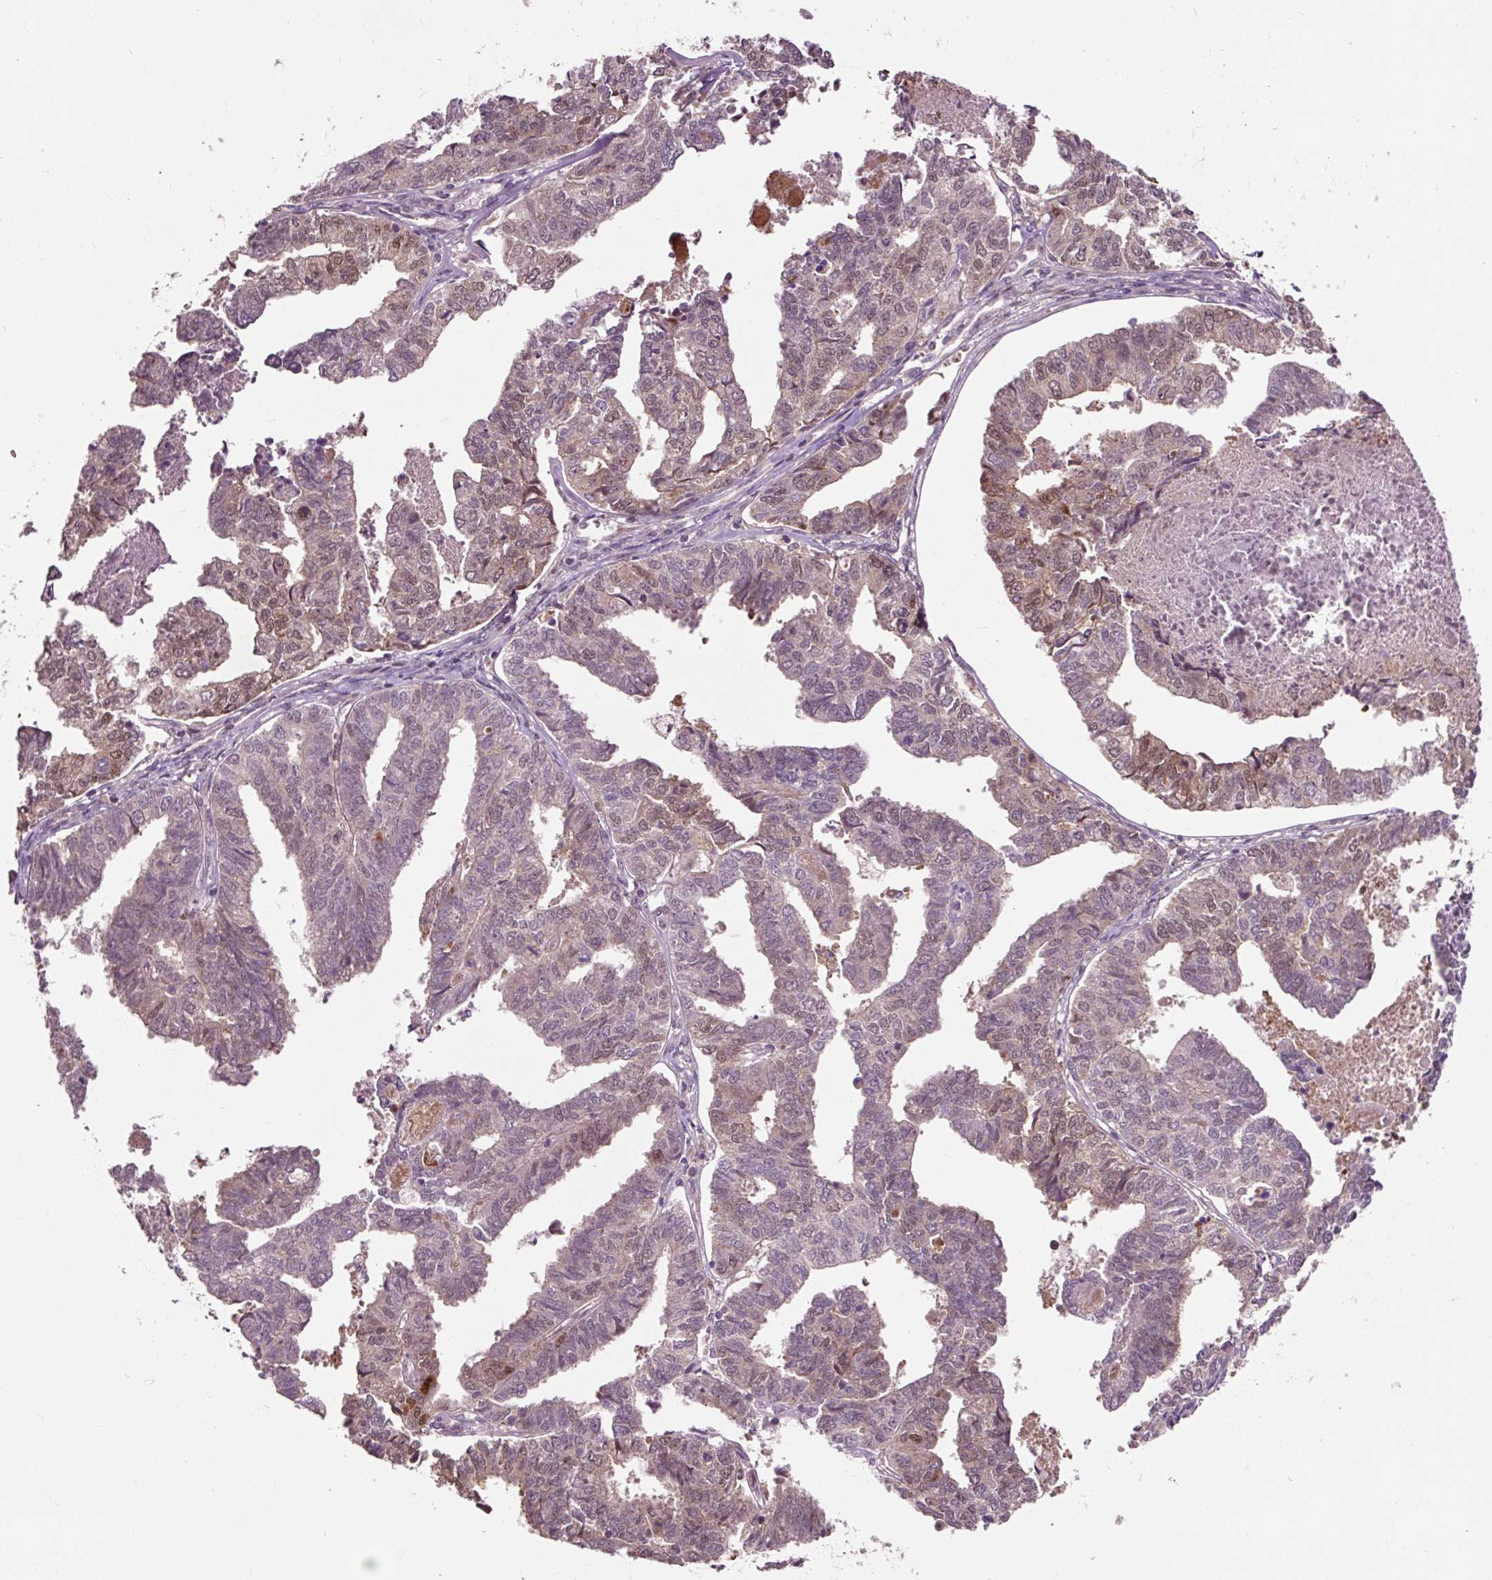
{"staining": {"intensity": "weak", "quantity": "25%-75%", "location": "cytoplasmic/membranous,nuclear"}, "tissue": "endometrial cancer", "cell_type": "Tumor cells", "image_type": "cancer", "snomed": [{"axis": "morphology", "description": "Adenocarcinoma, NOS"}, {"axis": "topography", "description": "Endometrium"}], "caption": "Human endometrial cancer stained with a brown dye reveals weak cytoplasmic/membranous and nuclear positive staining in about 25%-75% of tumor cells.", "gene": "MMS19", "patient": {"sex": "female", "age": 73}}